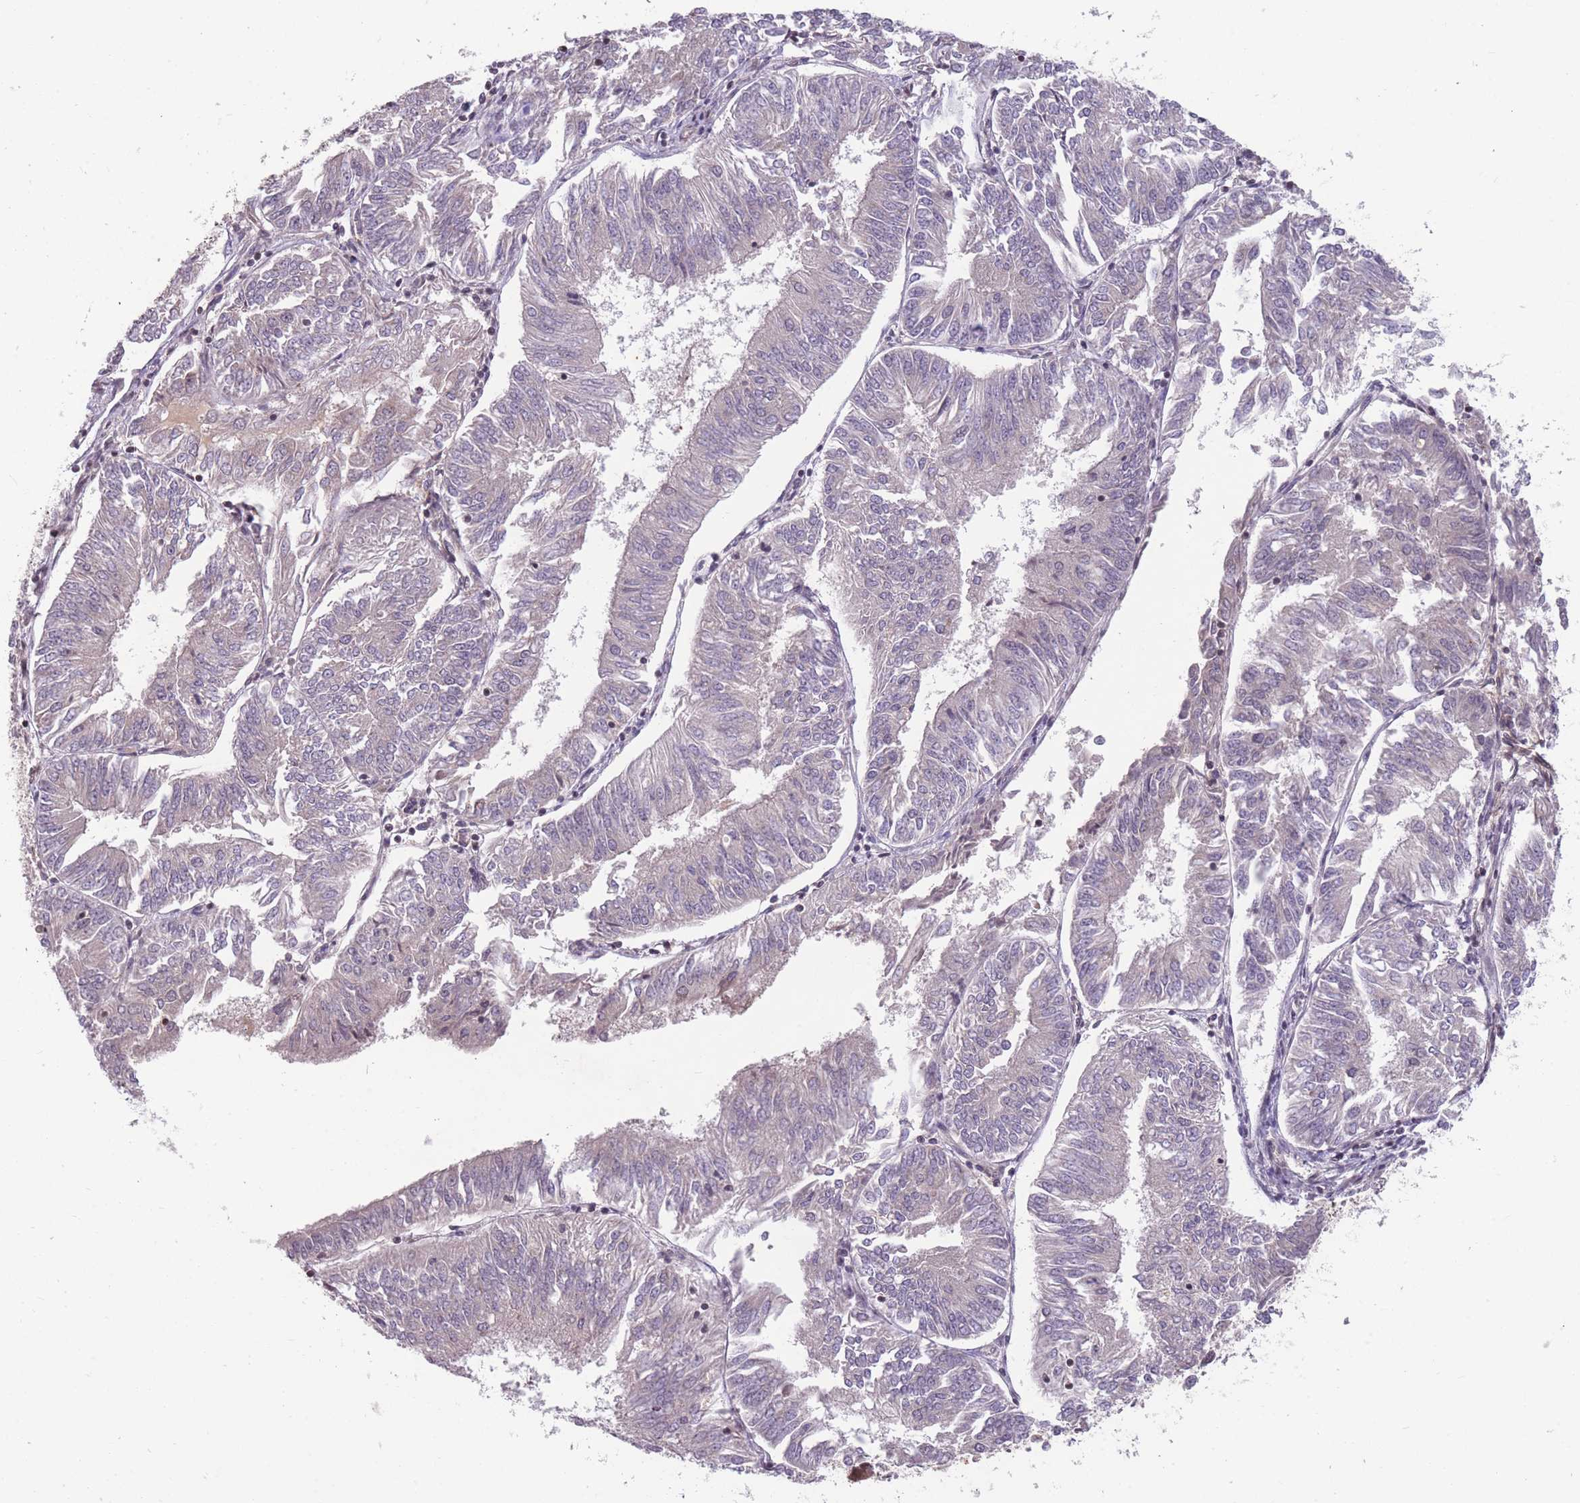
{"staining": {"intensity": "negative", "quantity": "none", "location": "none"}, "tissue": "endometrial cancer", "cell_type": "Tumor cells", "image_type": "cancer", "snomed": [{"axis": "morphology", "description": "Adenocarcinoma, NOS"}, {"axis": "topography", "description": "Endometrium"}], "caption": "Micrograph shows no significant protein expression in tumor cells of endometrial adenocarcinoma.", "gene": "GGT5", "patient": {"sex": "female", "age": 58}}